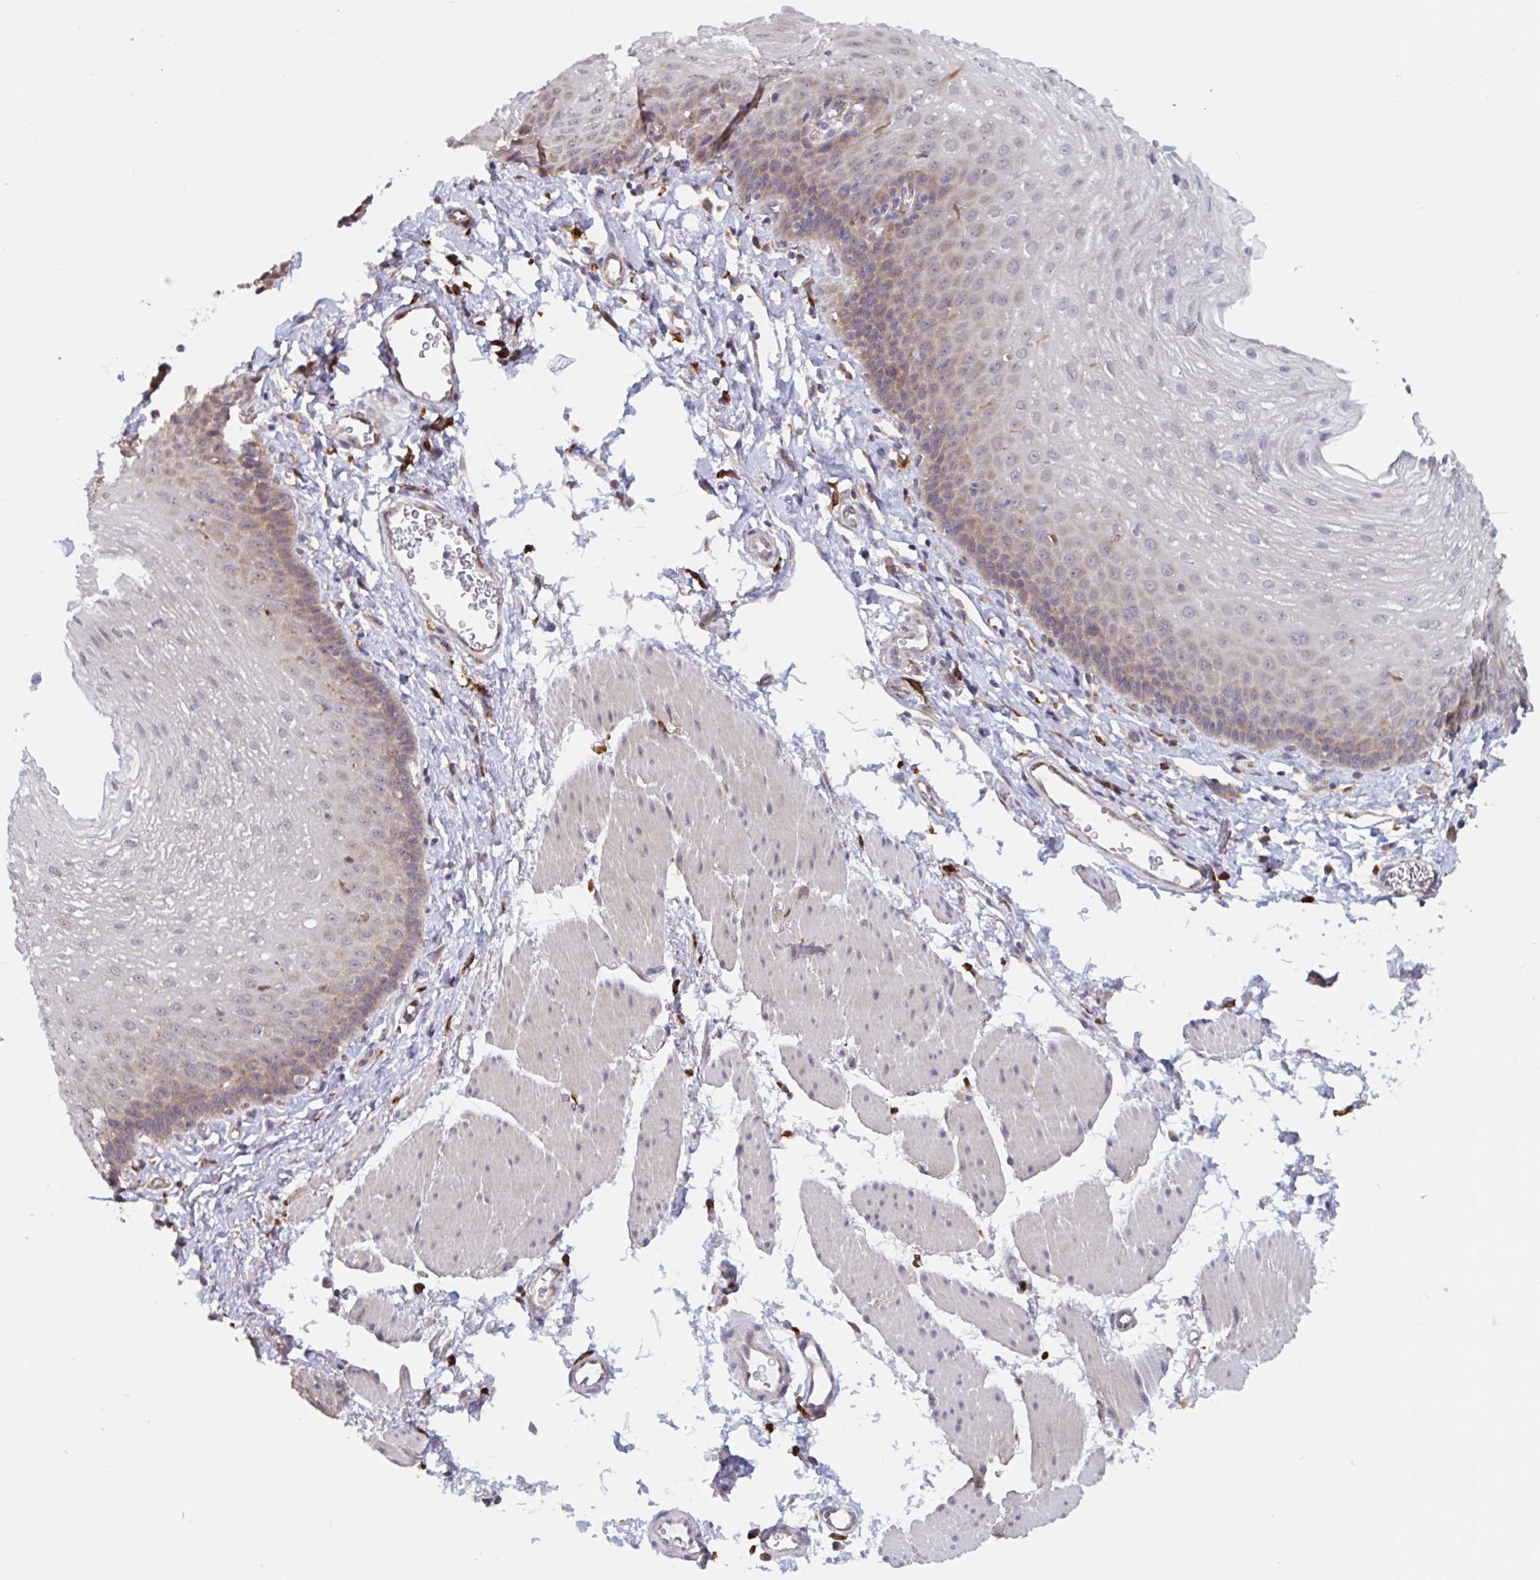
{"staining": {"intensity": "weak", "quantity": "25%-75%", "location": "cytoplasmic/membranous"}, "tissue": "esophagus", "cell_type": "Squamous epithelial cells", "image_type": "normal", "snomed": [{"axis": "morphology", "description": "Normal tissue, NOS"}, {"axis": "topography", "description": "Esophagus"}], "caption": "Immunohistochemistry image of benign esophagus: human esophagus stained using IHC reveals low levels of weak protein expression localized specifically in the cytoplasmic/membranous of squamous epithelial cells, appearing as a cytoplasmic/membranous brown color.", "gene": "SNX8", "patient": {"sex": "female", "age": 81}}